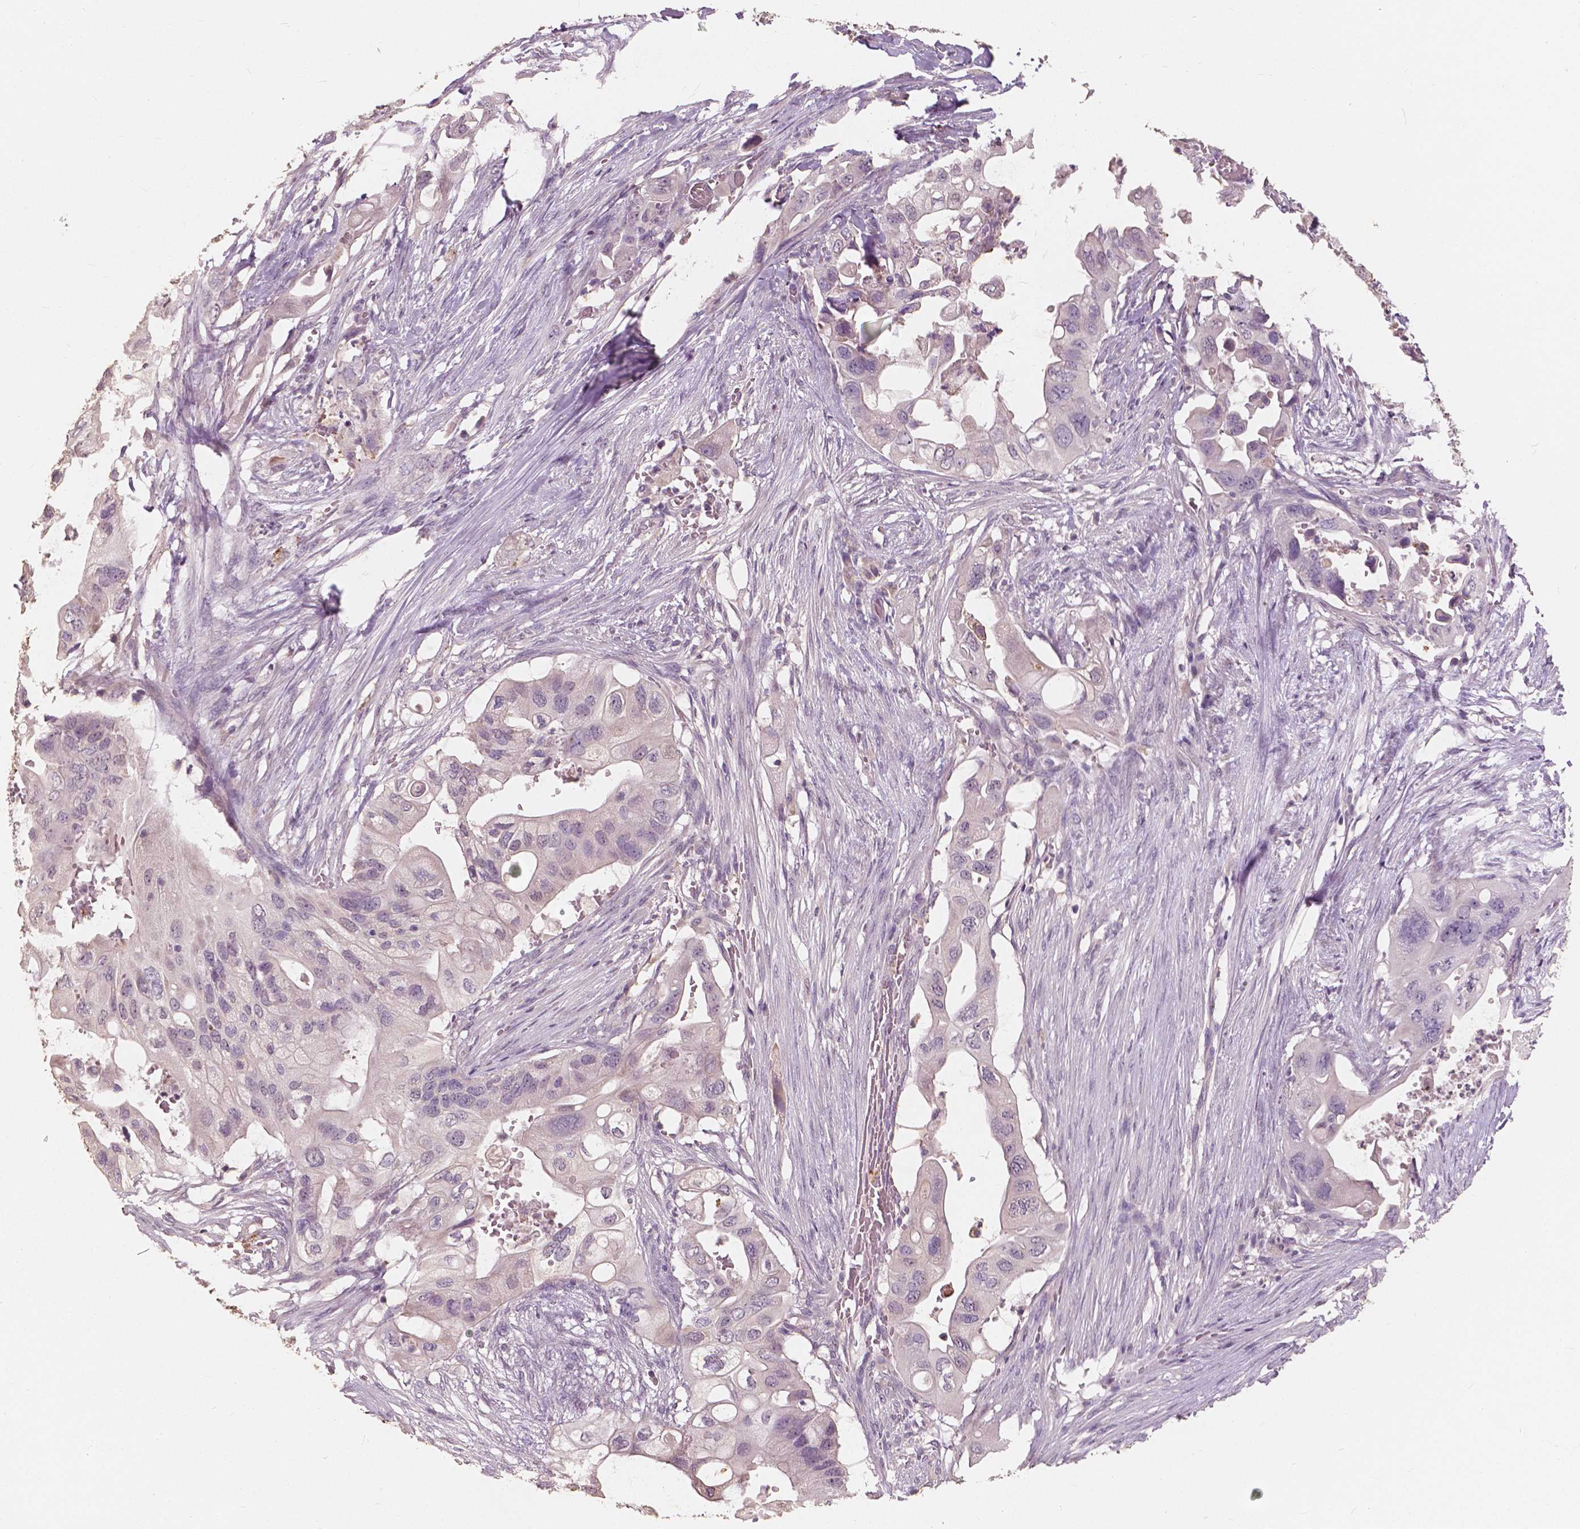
{"staining": {"intensity": "negative", "quantity": "none", "location": "none"}, "tissue": "pancreatic cancer", "cell_type": "Tumor cells", "image_type": "cancer", "snomed": [{"axis": "morphology", "description": "Adenocarcinoma, NOS"}, {"axis": "topography", "description": "Pancreas"}], "caption": "This is an immunohistochemistry histopathology image of human pancreatic cancer (adenocarcinoma). There is no expression in tumor cells.", "gene": "SAT2", "patient": {"sex": "female", "age": 72}}